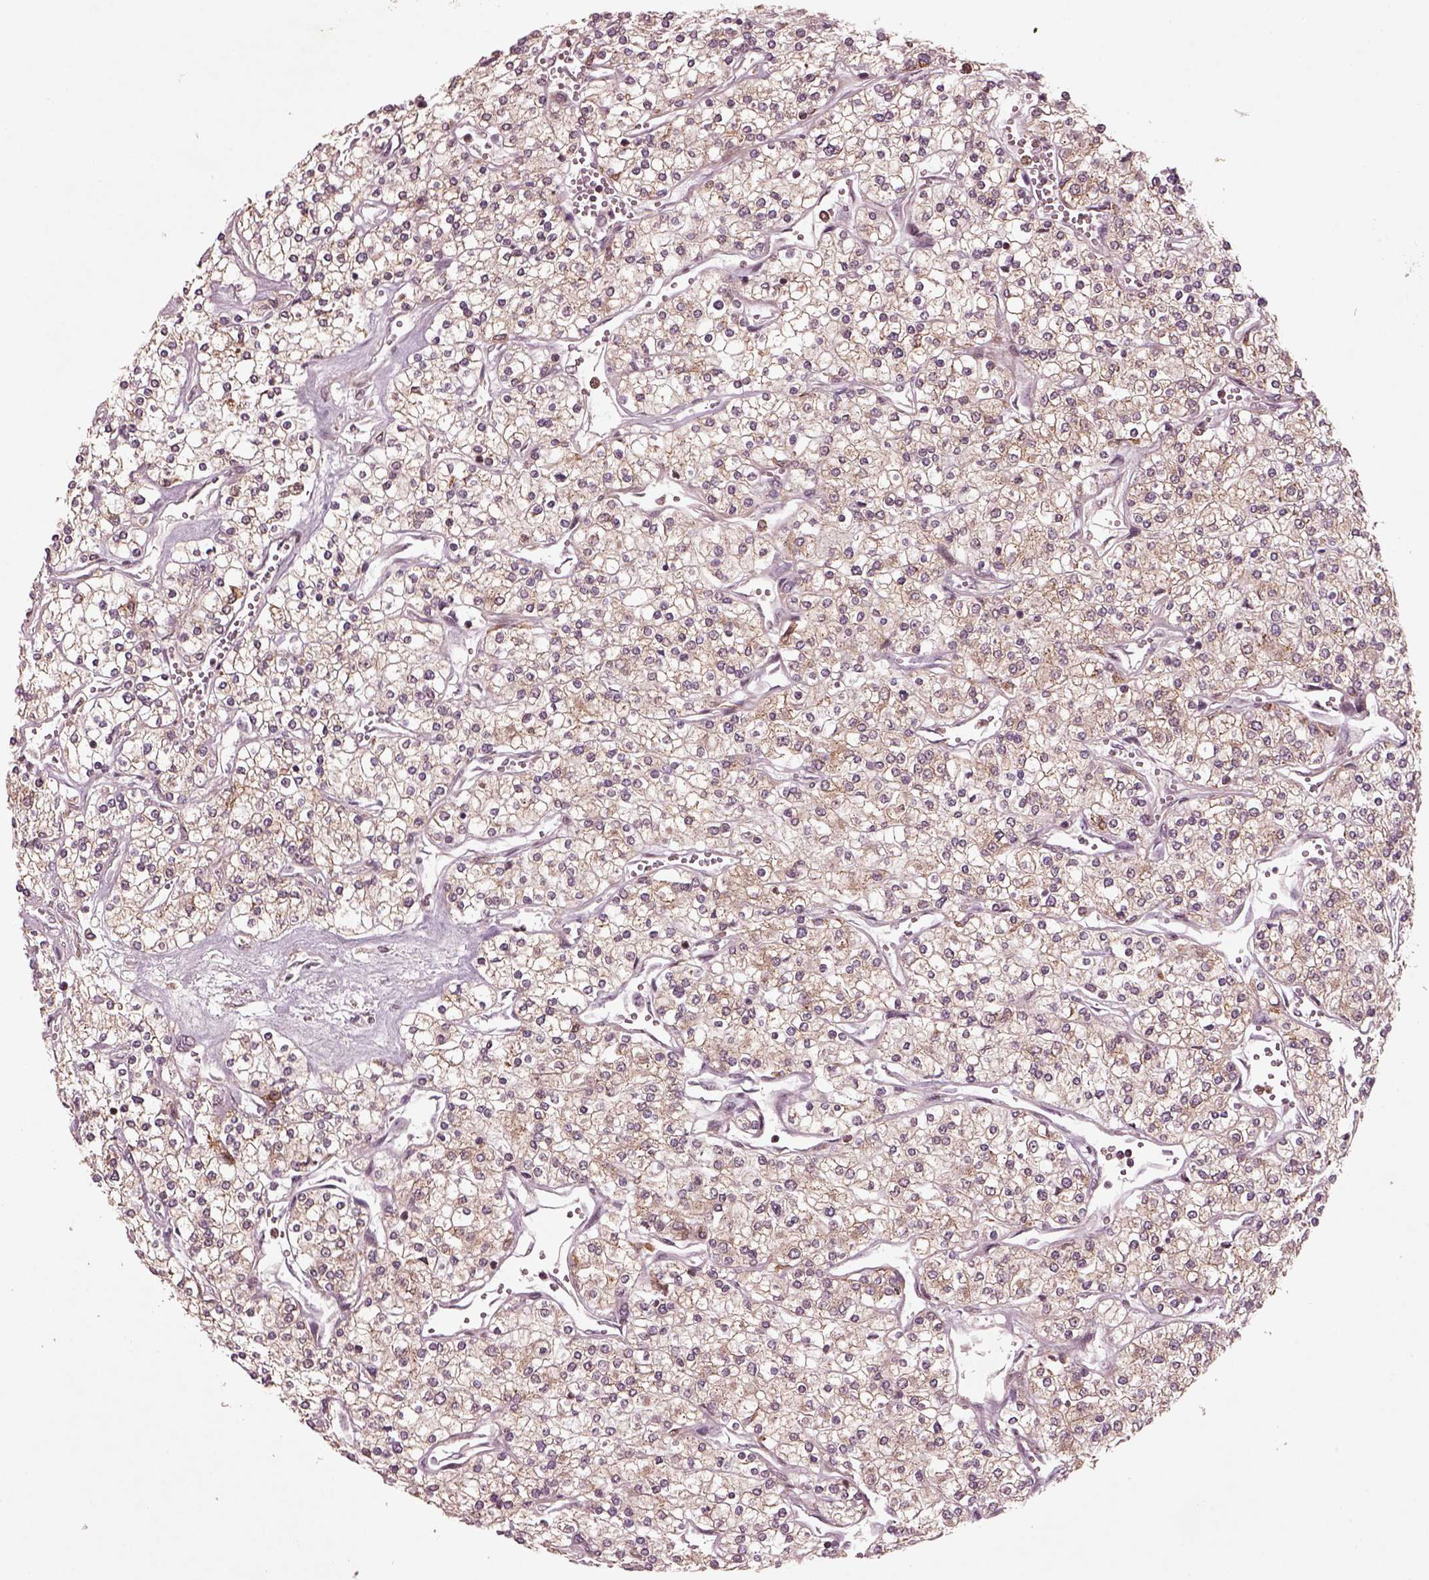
{"staining": {"intensity": "moderate", "quantity": "25%-75%", "location": "cytoplasmic/membranous"}, "tissue": "renal cancer", "cell_type": "Tumor cells", "image_type": "cancer", "snomed": [{"axis": "morphology", "description": "Adenocarcinoma, NOS"}, {"axis": "topography", "description": "Kidney"}], "caption": "Protein staining displays moderate cytoplasmic/membranous positivity in approximately 25%-75% of tumor cells in renal cancer.", "gene": "WASHC2A", "patient": {"sex": "male", "age": 80}}